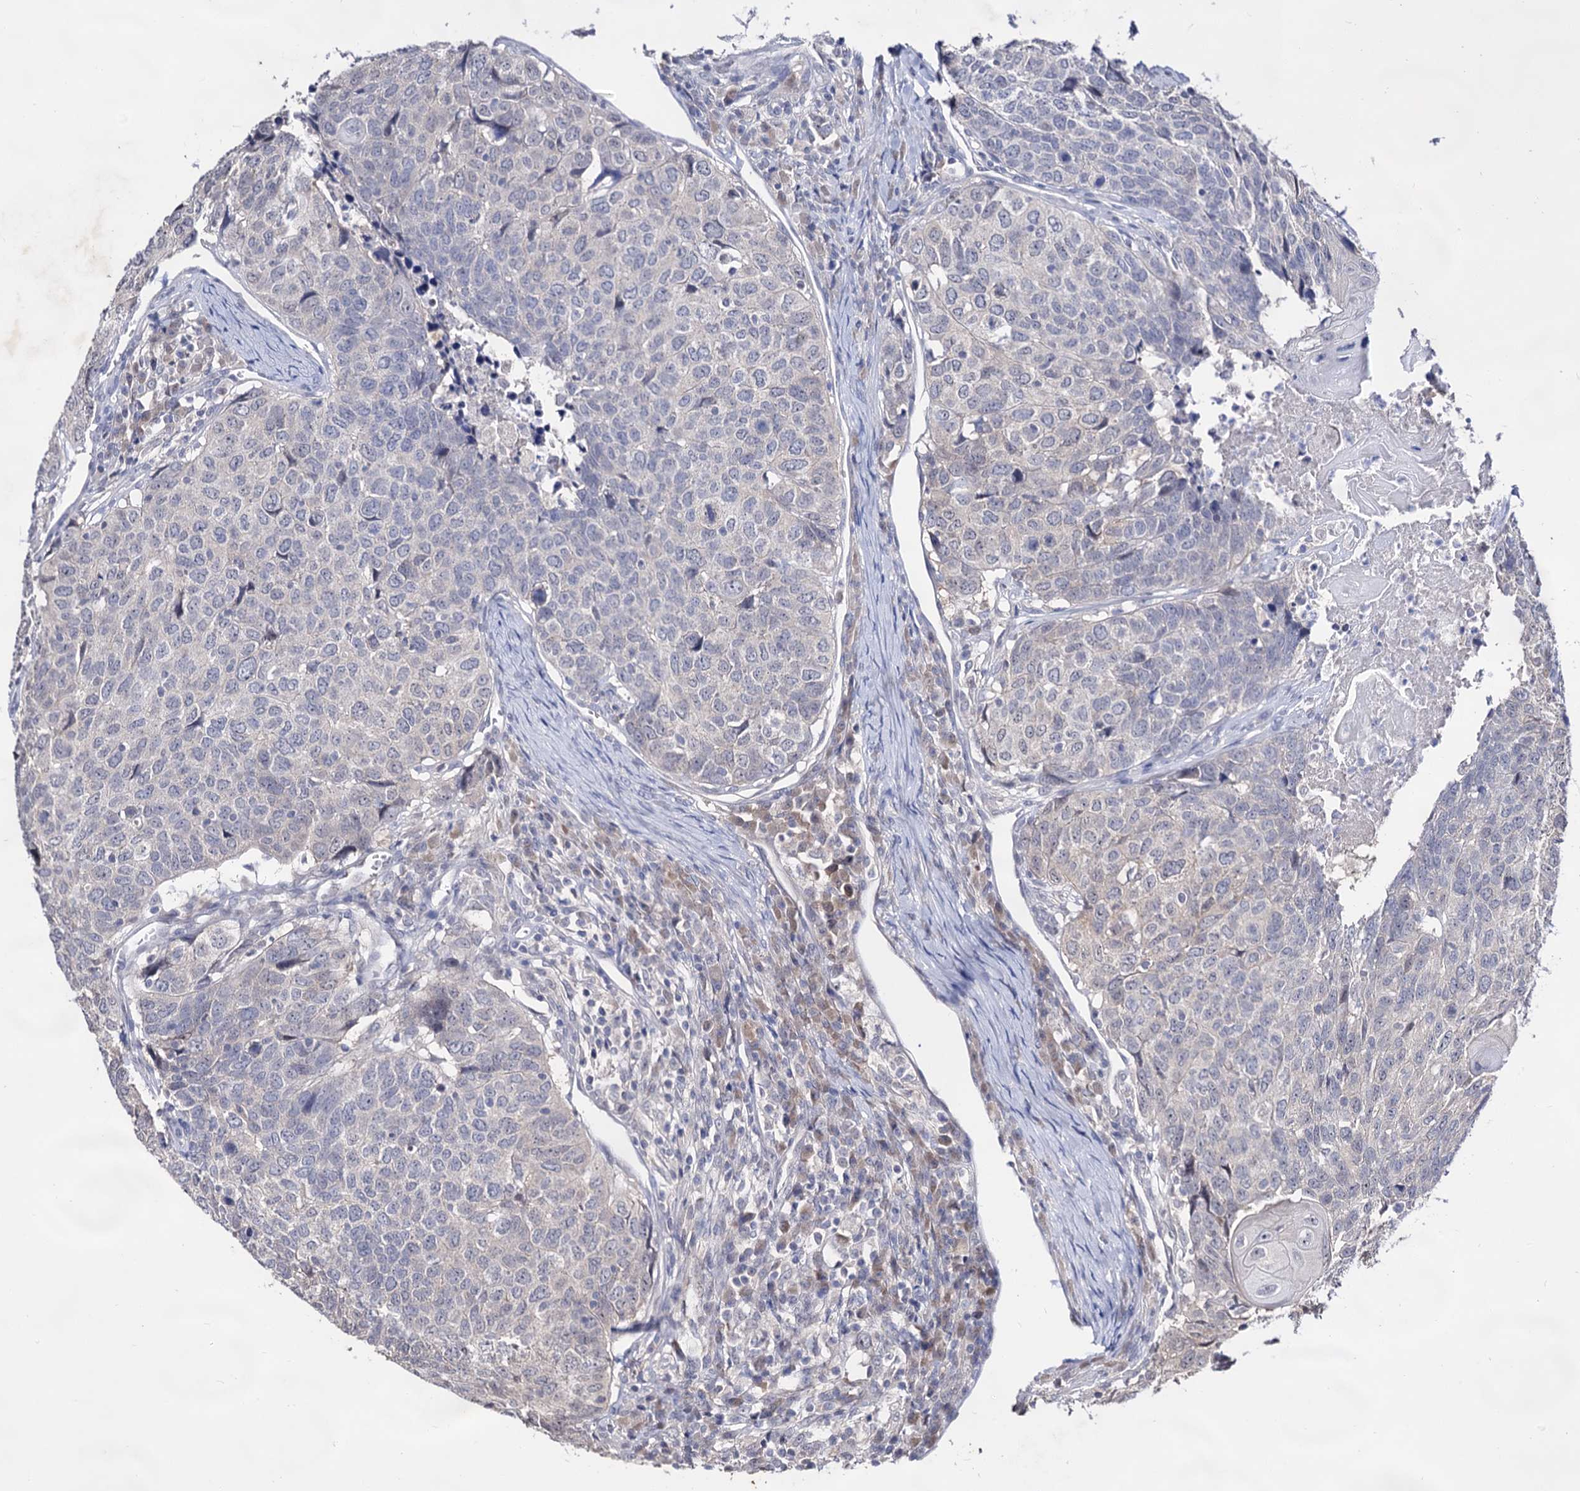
{"staining": {"intensity": "negative", "quantity": "none", "location": "none"}, "tissue": "head and neck cancer", "cell_type": "Tumor cells", "image_type": "cancer", "snomed": [{"axis": "morphology", "description": "Squamous cell carcinoma, NOS"}, {"axis": "topography", "description": "Head-Neck"}], "caption": "This is an IHC histopathology image of human head and neck cancer. There is no positivity in tumor cells.", "gene": "ARFIP2", "patient": {"sex": "male", "age": 66}}